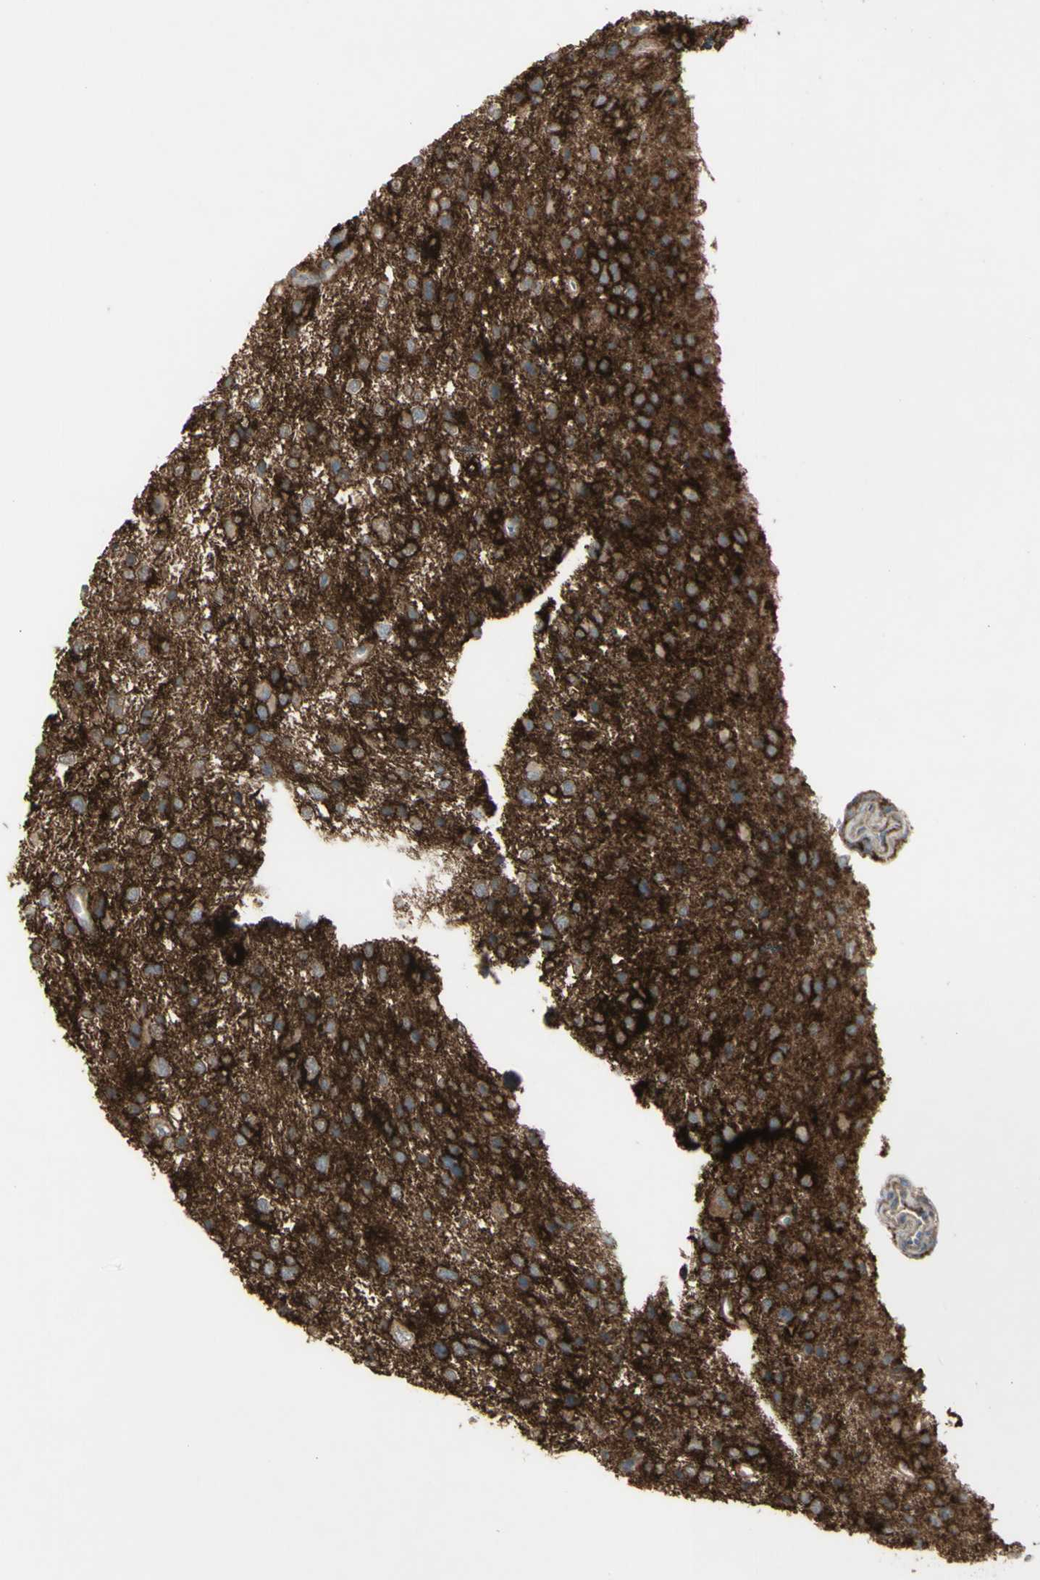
{"staining": {"intensity": "strong", "quantity": ">75%", "location": "cytoplasmic/membranous"}, "tissue": "glioma", "cell_type": "Tumor cells", "image_type": "cancer", "snomed": [{"axis": "morphology", "description": "Glioma, malignant, Low grade"}, {"axis": "topography", "description": "Brain"}], "caption": "Malignant low-grade glioma stained with DAB IHC reveals high levels of strong cytoplasmic/membranous positivity in about >75% of tumor cells. The staining is performed using DAB brown chromogen to label protein expression. The nuclei are counter-stained blue using hematoxylin.", "gene": "CD276", "patient": {"sex": "female", "age": 37}}